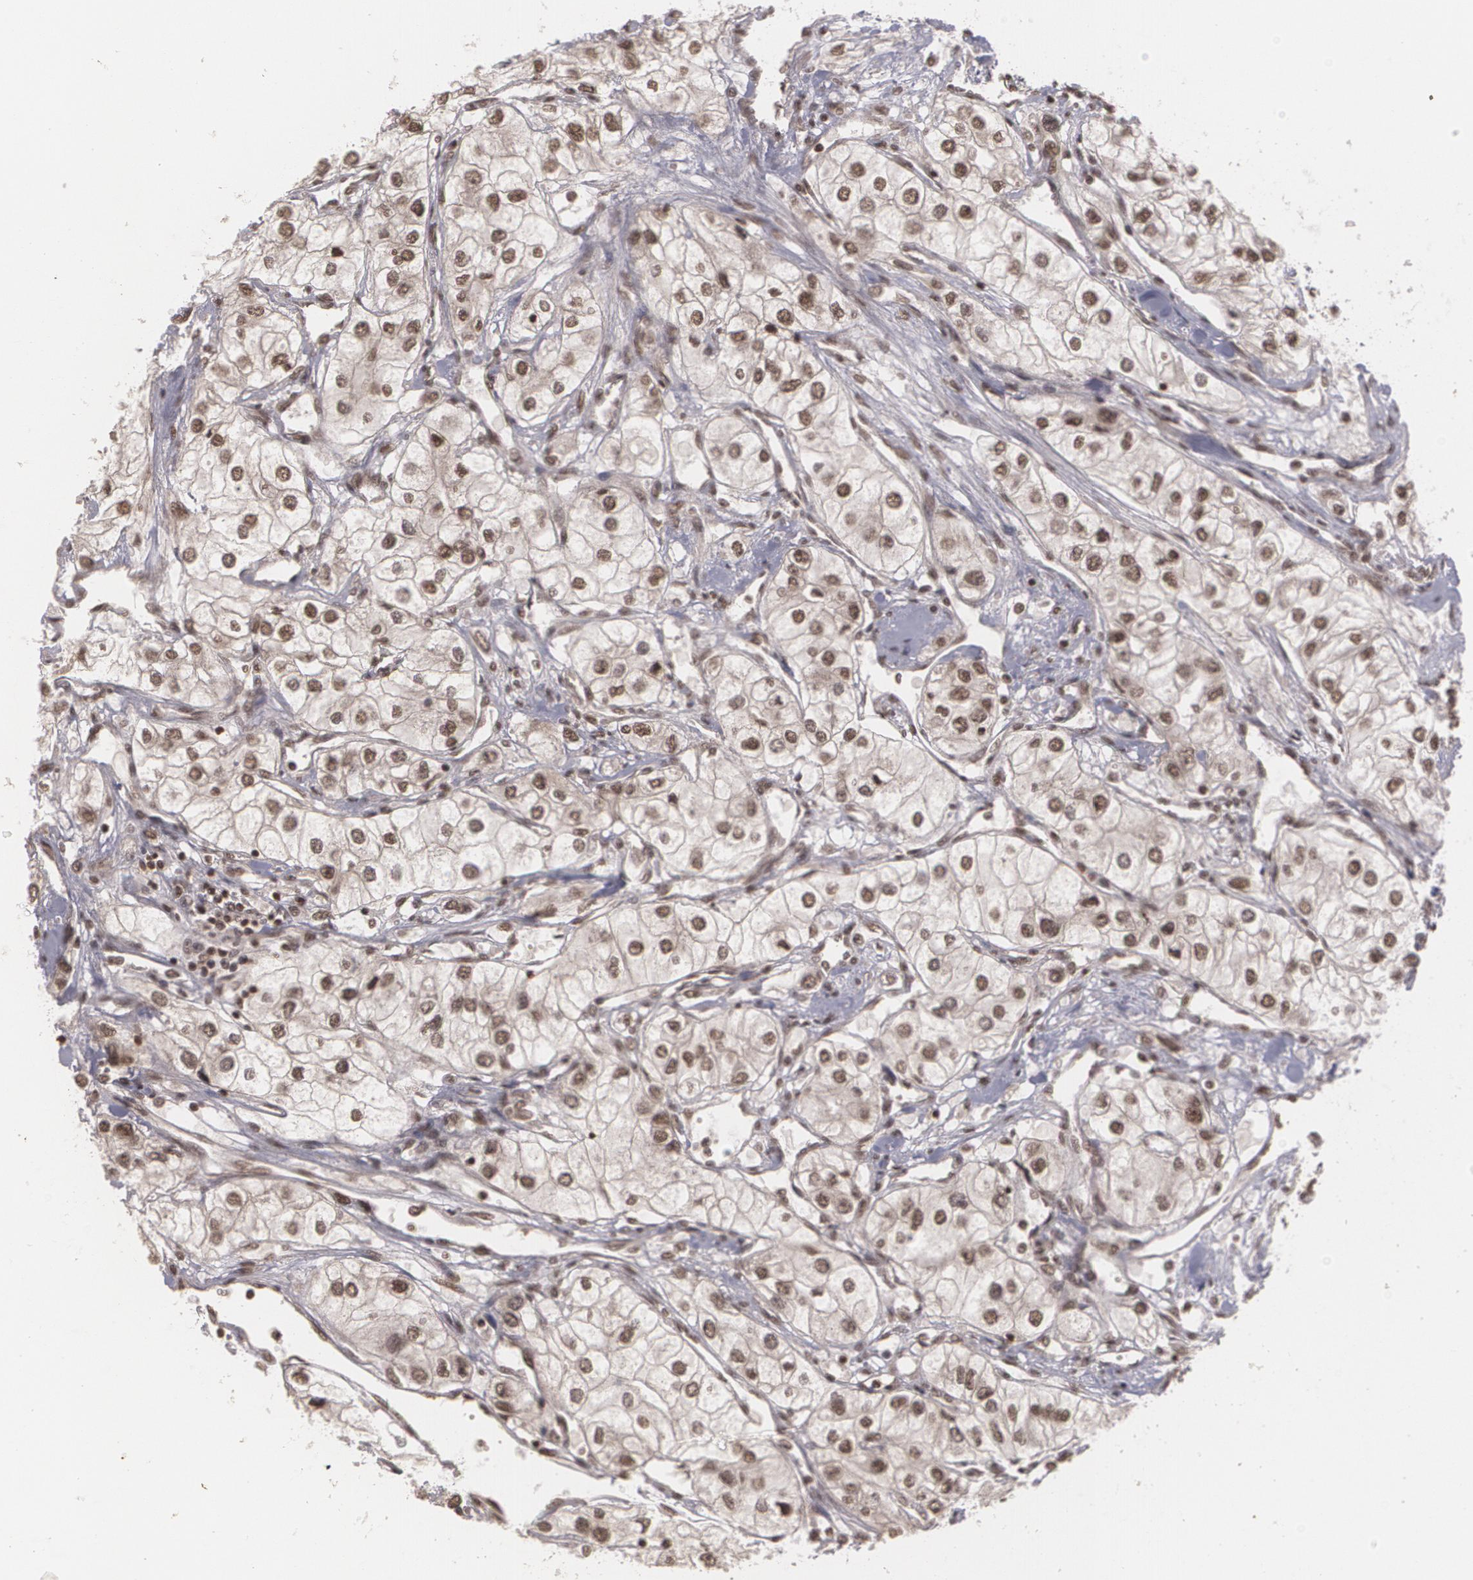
{"staining": {"intensity": "weak", "quantity": ">75%", "location": "nuclear"}, "tissue": "renal cancer", "cell_type": "Tumor cells", "image_type": "cancer", "snomed": [{"axis": "morphology", "description": "Adenocarcinoma, NOS"}, {"axis": "topography", "description": "Kidney"}], "caption": "High-power microscopy captured an immunohistochemistry (IHC) photomicrograph of renal adenocarcinoma, revealing weak nuclear staining in about >75% of tumor cells.", "gene": "RXRB", "patient": {"sex": "male", "age": 57}}